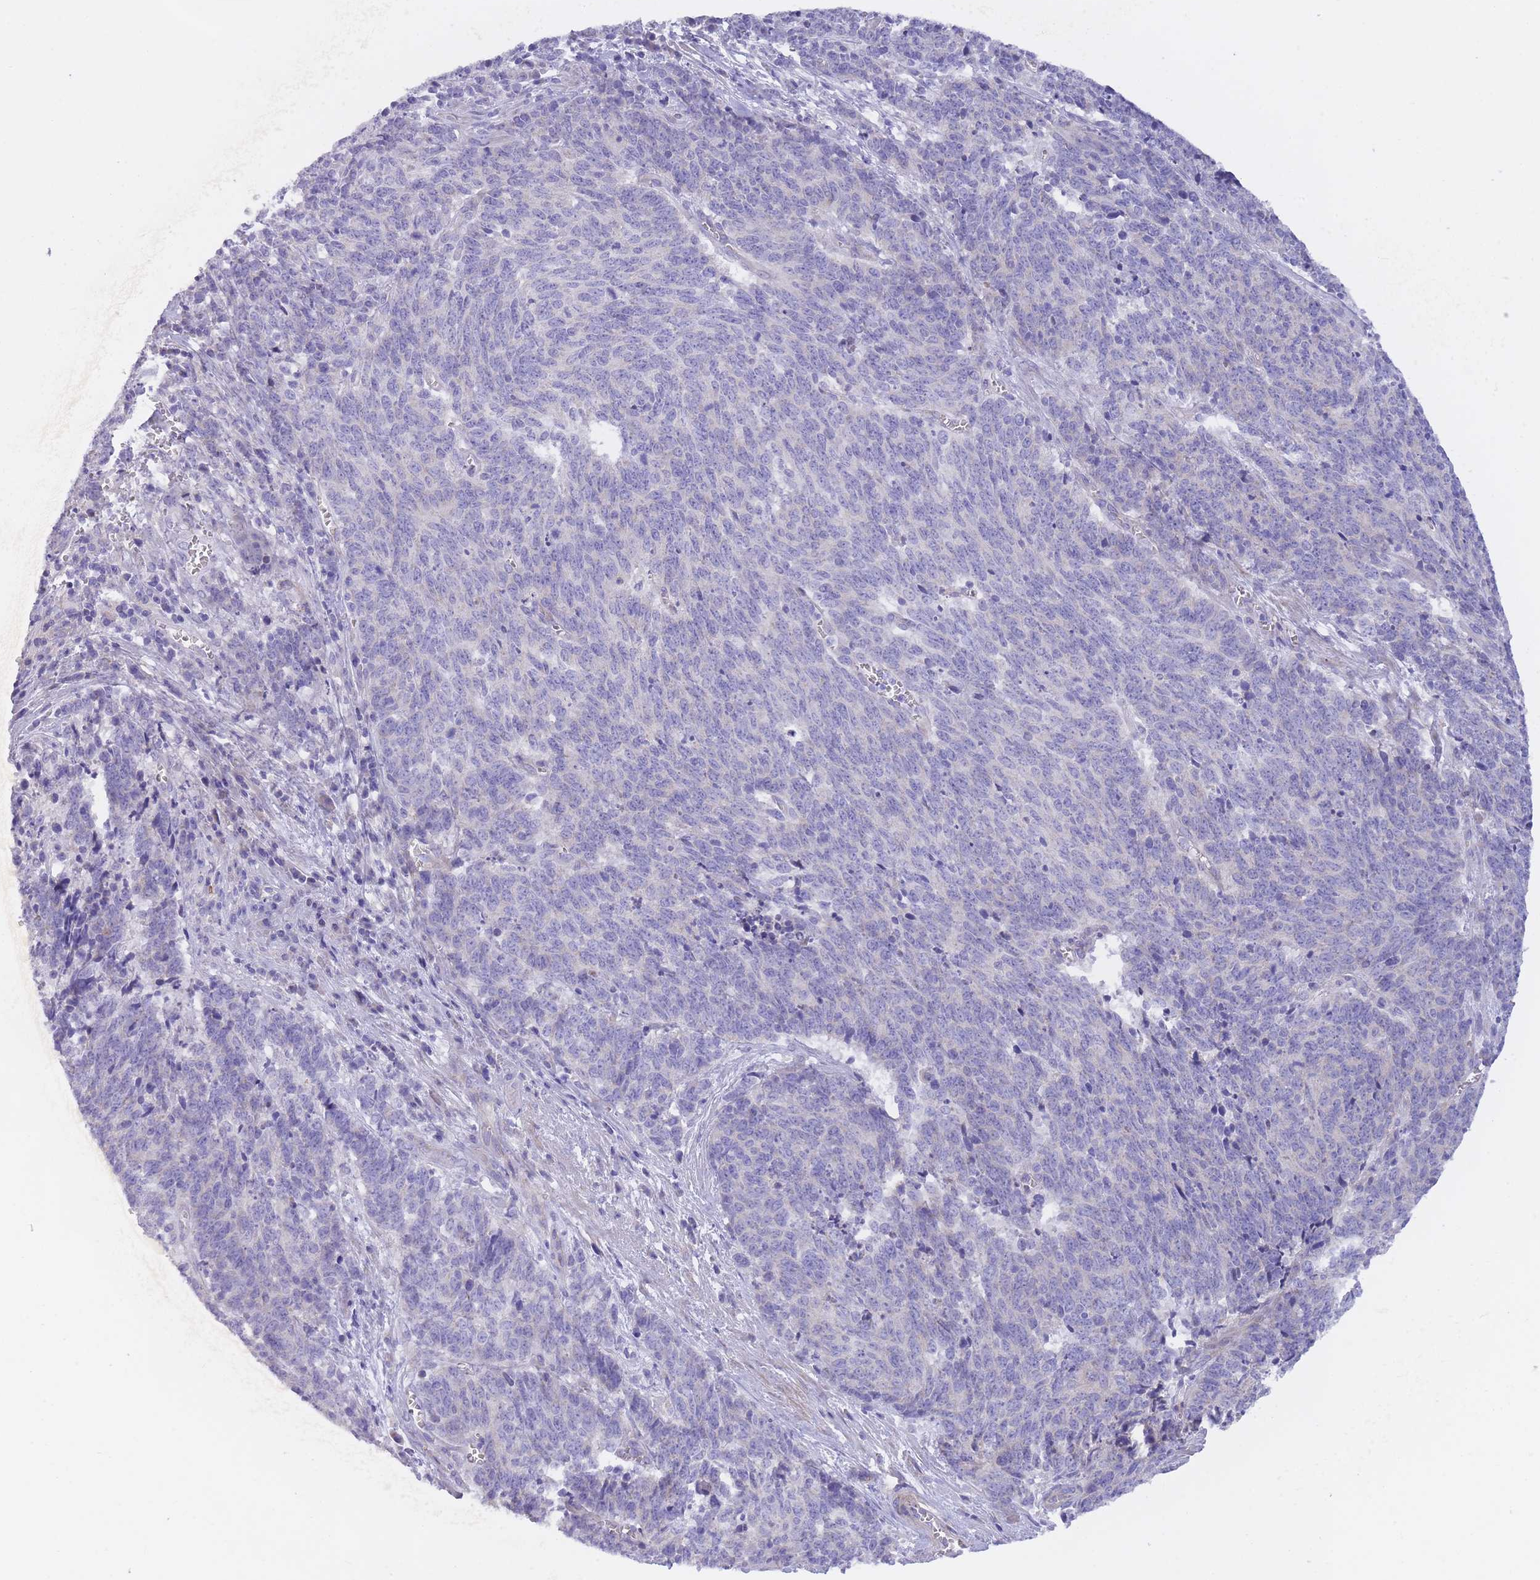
{"staining": {"intensity": "negative", "quantity": "none", "location": "none"}, "tissue": "cervical cancer", "cell_type": "Tumor cells", "image_type": "cancer", "snomed": [{"axis": "morphology", "description": "Squamous cell carcinoma, NOS"}, {"axis": "topography", "description": "Cervix"}], "caption": "DAB (3,3'-diaminobenzidine) immunohistochemical staining of human cervical cancer (squamous cell carcinoma) displays no significant expression in tumor cells.", "gene": "QTRT1", "patient": {"sex": "female", "age": 29}}